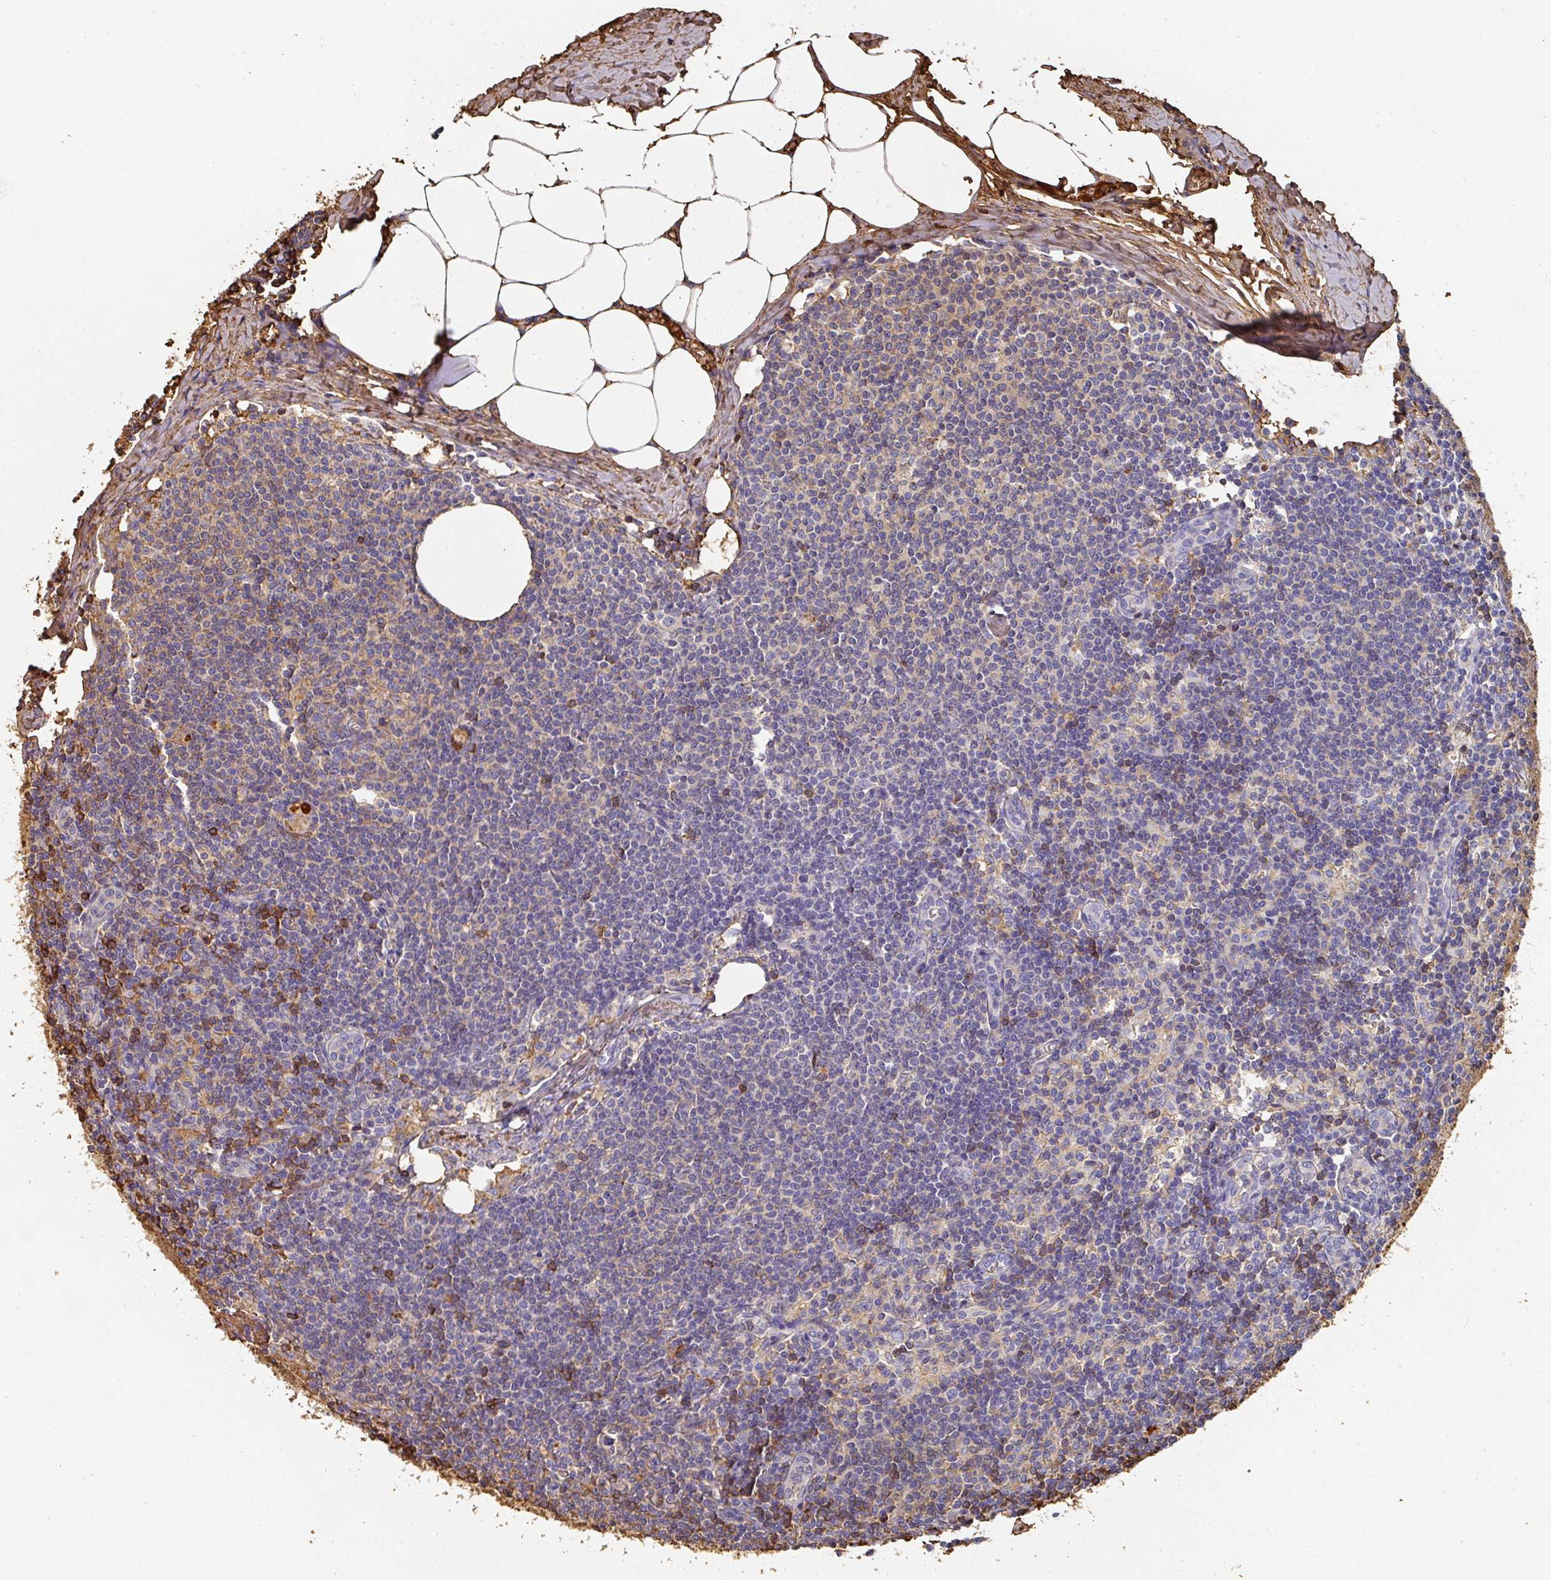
{"staining": {"intensity": "weak", "quantity": "<25%", "location": "cytoplasmic/membranous"}, "tissue": "lymph node", "cell_type": "Germinal center cells", "image_type": "normal", "snomed": [{"axis": "morphology", "description": "Normal tissue, NOS"}, {"axis": "topography", "description": "Lymph node"}], "caption": "High magnification brightfield microscopy of unremarkable lymph node stained with DAB (3,3'-diaminobenzidine) (brown) and counterstained with hematoxylin (blue): germinal center cells show no significant expression. (DAB immunohistochemistry (IHC), high magnification).", "gene": "ALB", "patient": {"sex": "female", "age": 59}}